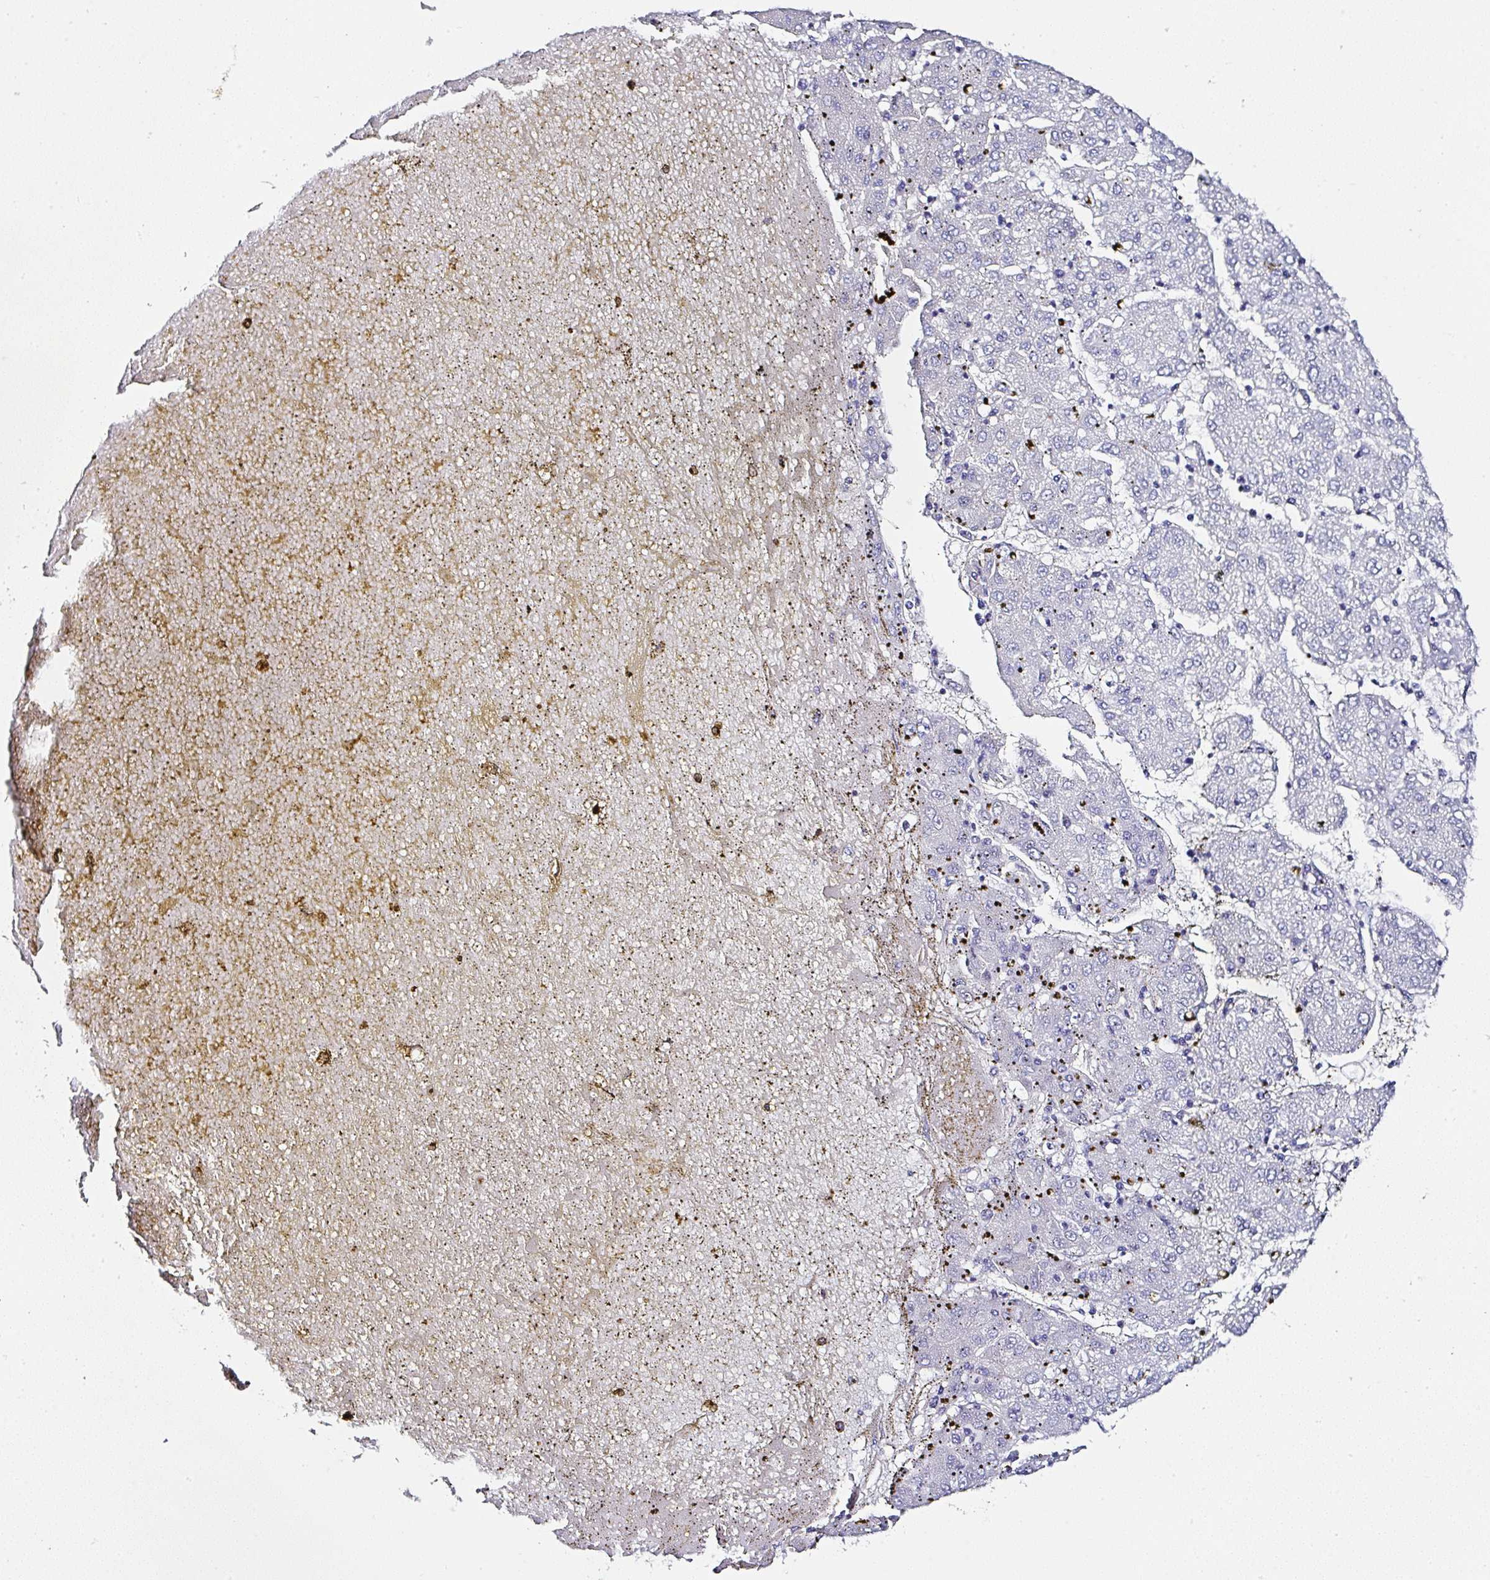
{"staining": {"intensity": "negative", "quantity": "none", "location": "none"}, "tissue": "liver cancer", "cell_type": "Tumor cells", "image_type": "cancer", "snomed": [{"axis": "morphology", "description": "Carcinoma, Hepatocellular, NOS"}, {"axis": "topography", "description": "Liver"}], "caption": "An immunohistochemistry (IHC) micrograph of hepatocellular carcinoma (liver) is shown. There is no staining in tumor cells of hepatocellular carcinoma (liver).", "gene": "PPFIA4", "patient": {"sex": "male", "age": 72}}